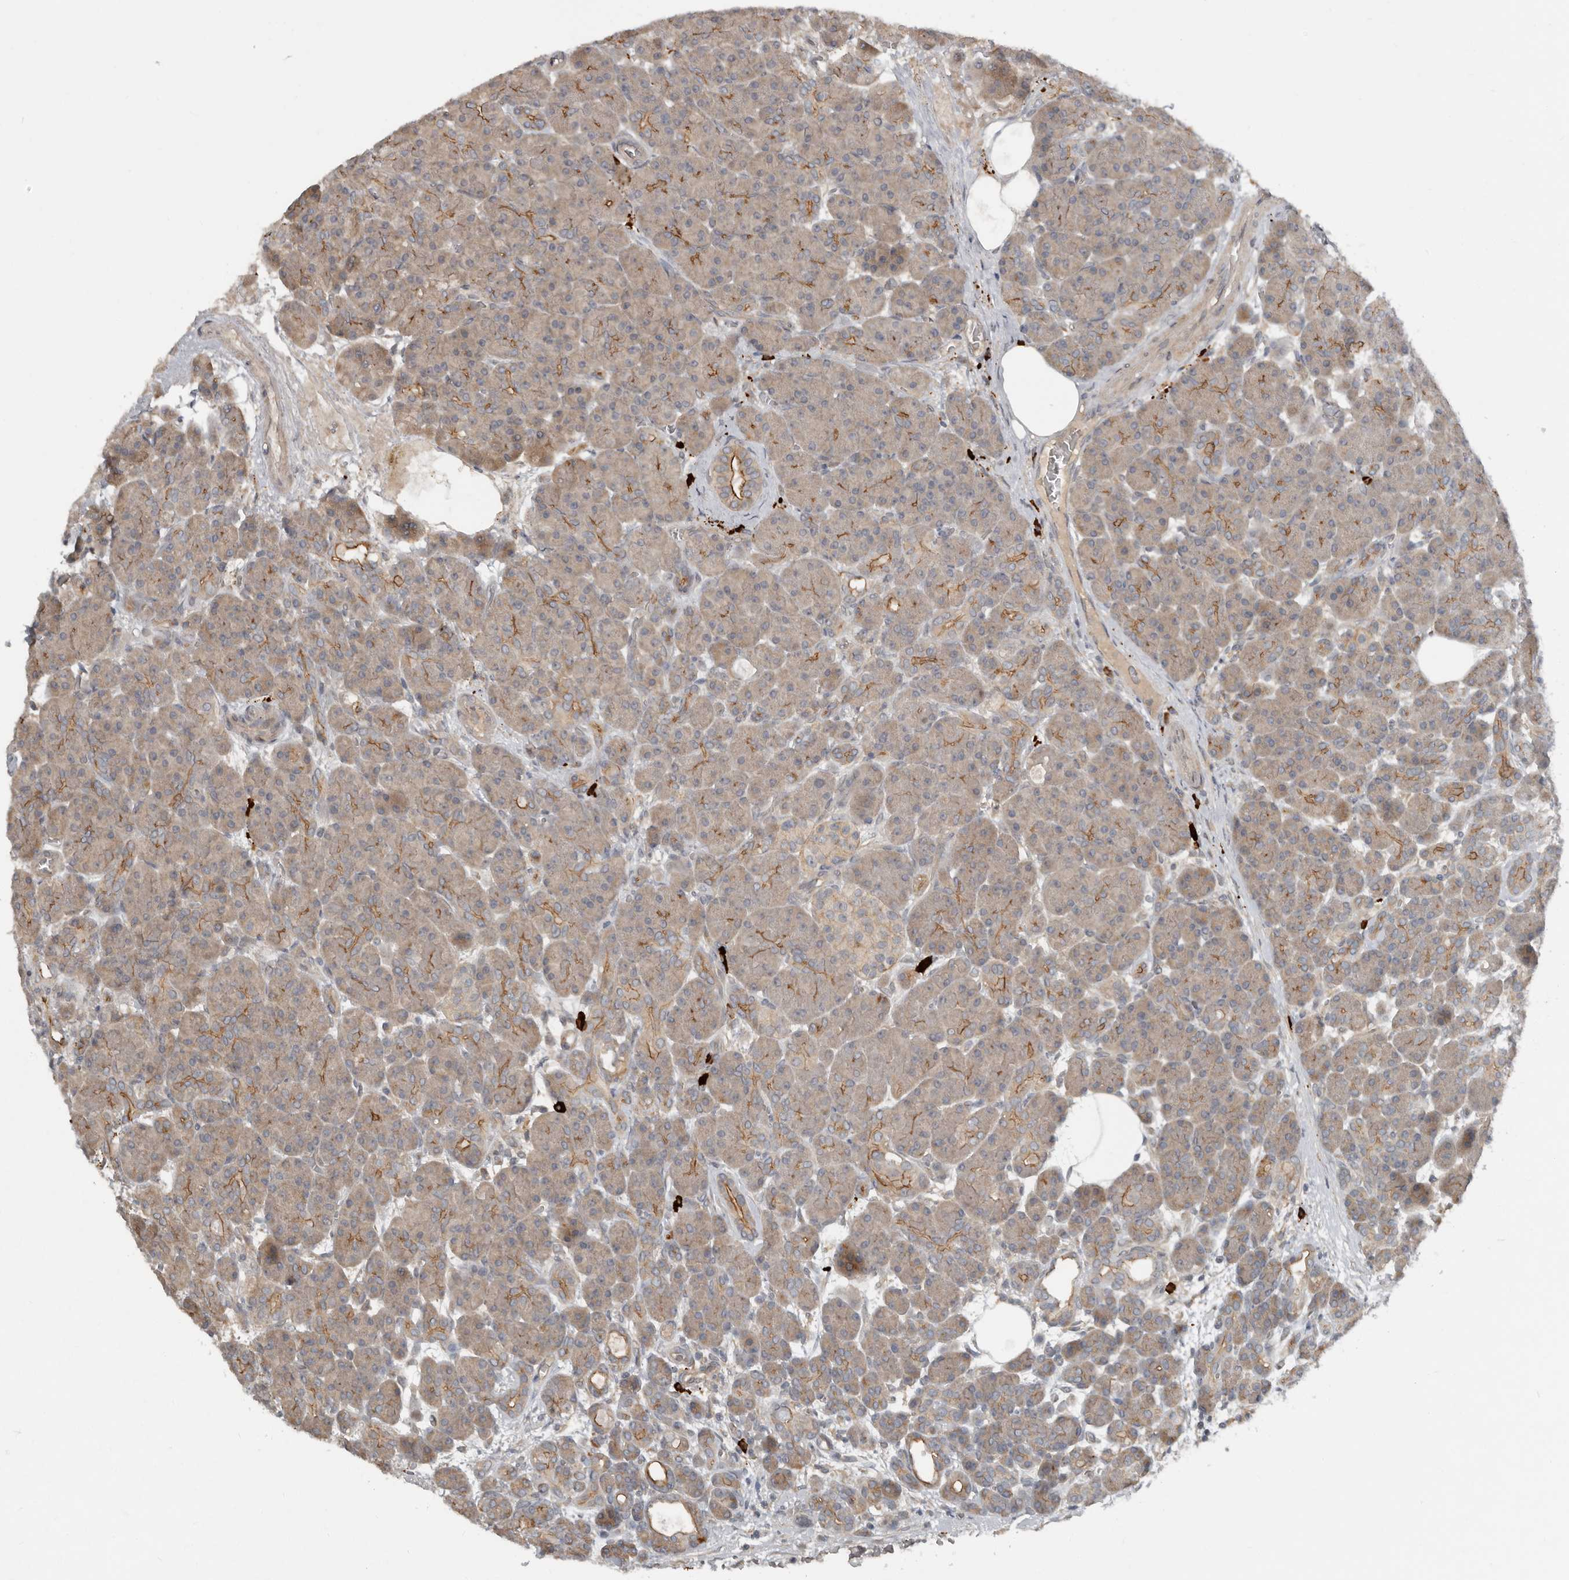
{"staining": {"intensity": "moderate", "quantity": "25%-75%", "location": "cytoplasmic/membranous"}, "tissue": "pancreas", "cell_type": "Exocrine glandular cells", "image_type": "normal", "snomed": [{"axis": "morphology", "description": "Normal tissue, NOS"}, {"axis": "topography", "description": "Pancreas"}], "caption": "Exocrine glandular cells exhibit medium levels of moderate cytoplasmic/membranous expression in approximately 25%-75% of cells in normal pancreas. (brown staining indicates protein expression, while blue staining denotes nuclei).", "gene": "TEAD3", "patient": {"sex": "male", "age": 63}}